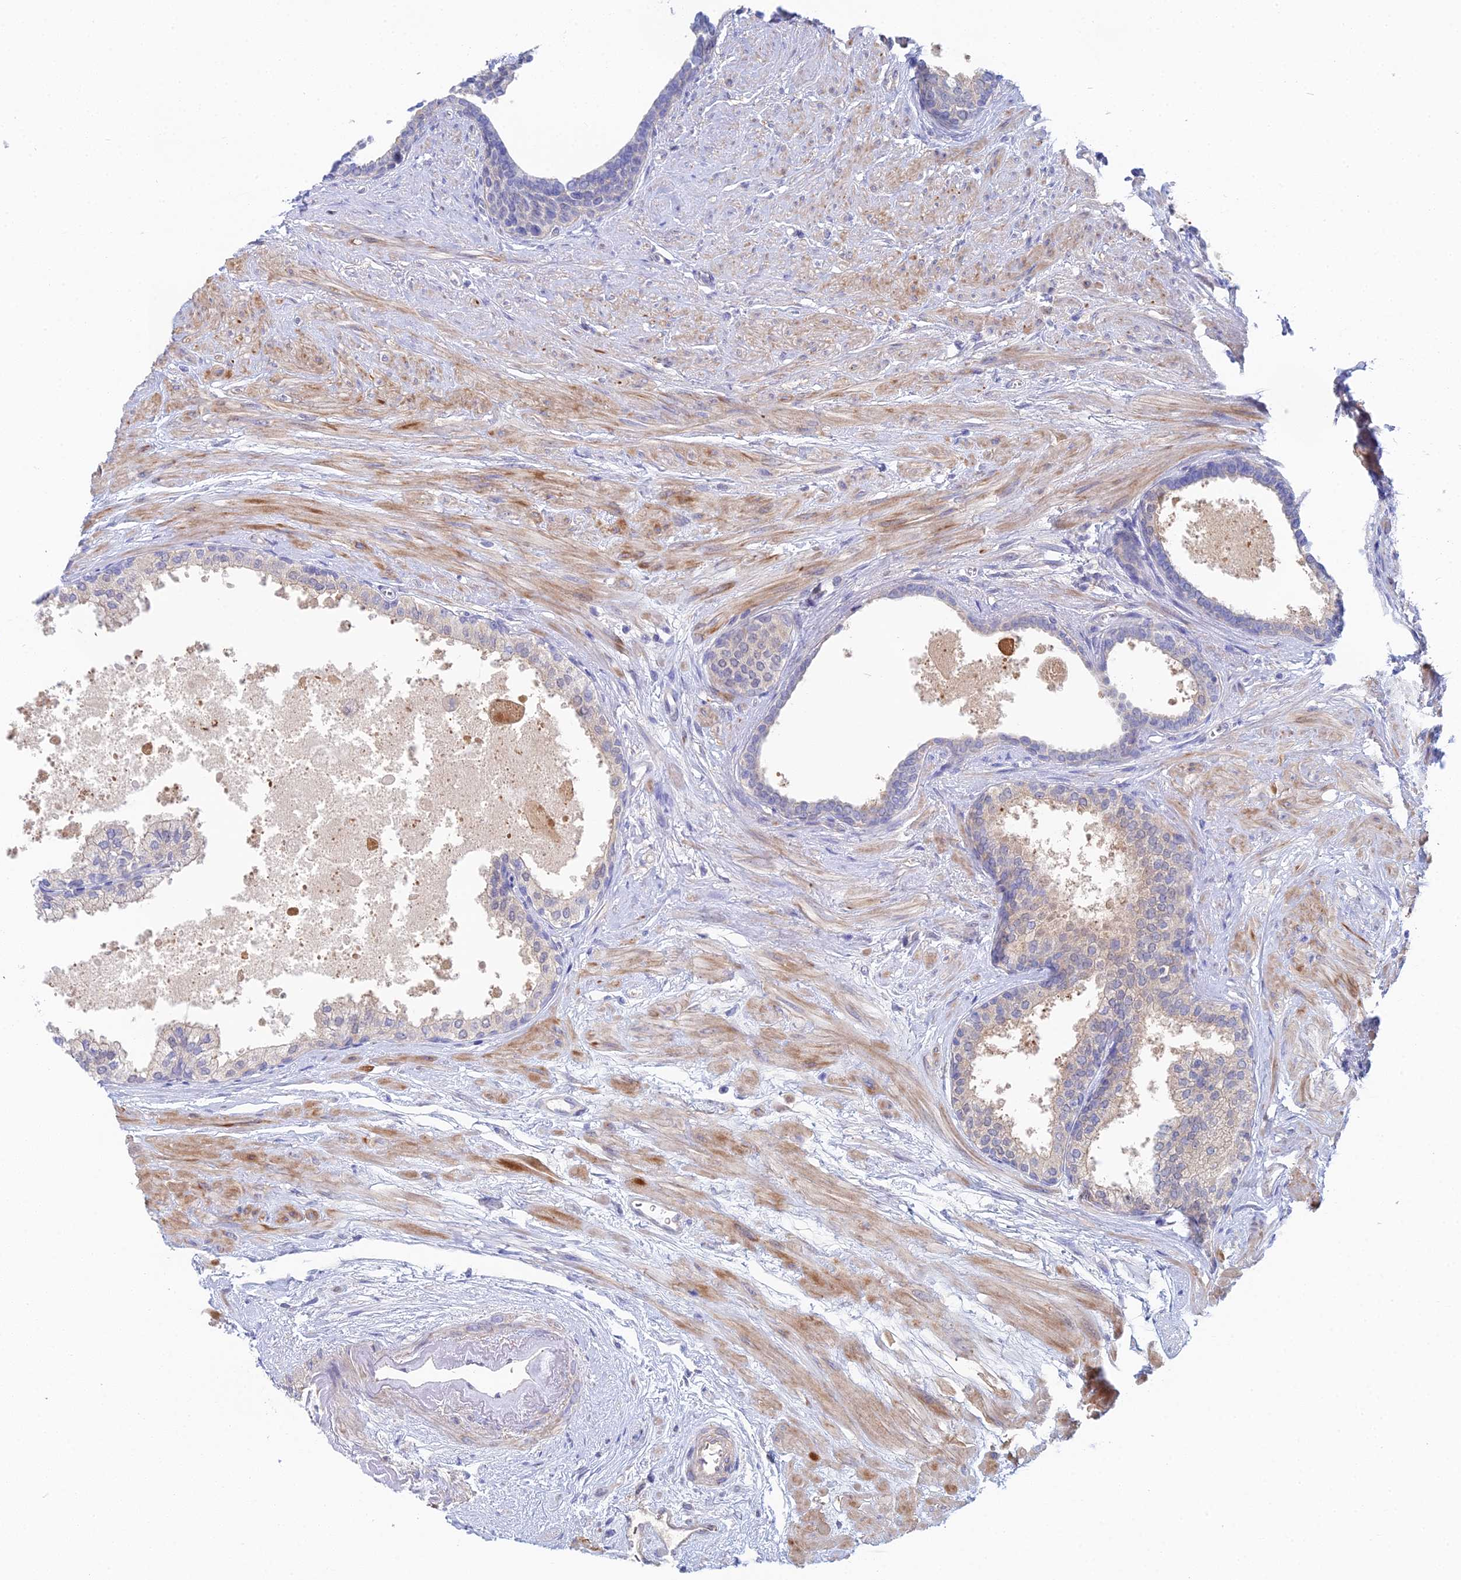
{"staining": {"intensity": "negative", "quantity": "none", "location": "none"}, "tissue": "prostate", "cell_type": "Glandular cells", "image_type": "normal", "snomed": [{"axis": "morphology", "description": "Normal tissue, NOS"}, {"axis": "topography", "description": "Prostate"}], "caption": "Immunohistochemistry (IHC) micrograph of normal prostate: prostate stained with DAB displays no significant protein staining in glandular cells. Brightfield microscopy of immunohistochemistry (IHC) stained with DAB (brown) and hematoxylin (blue), captured at high magnification.", "gene": "DNAH14", "patient": {"sex": "male", "age": 57}}